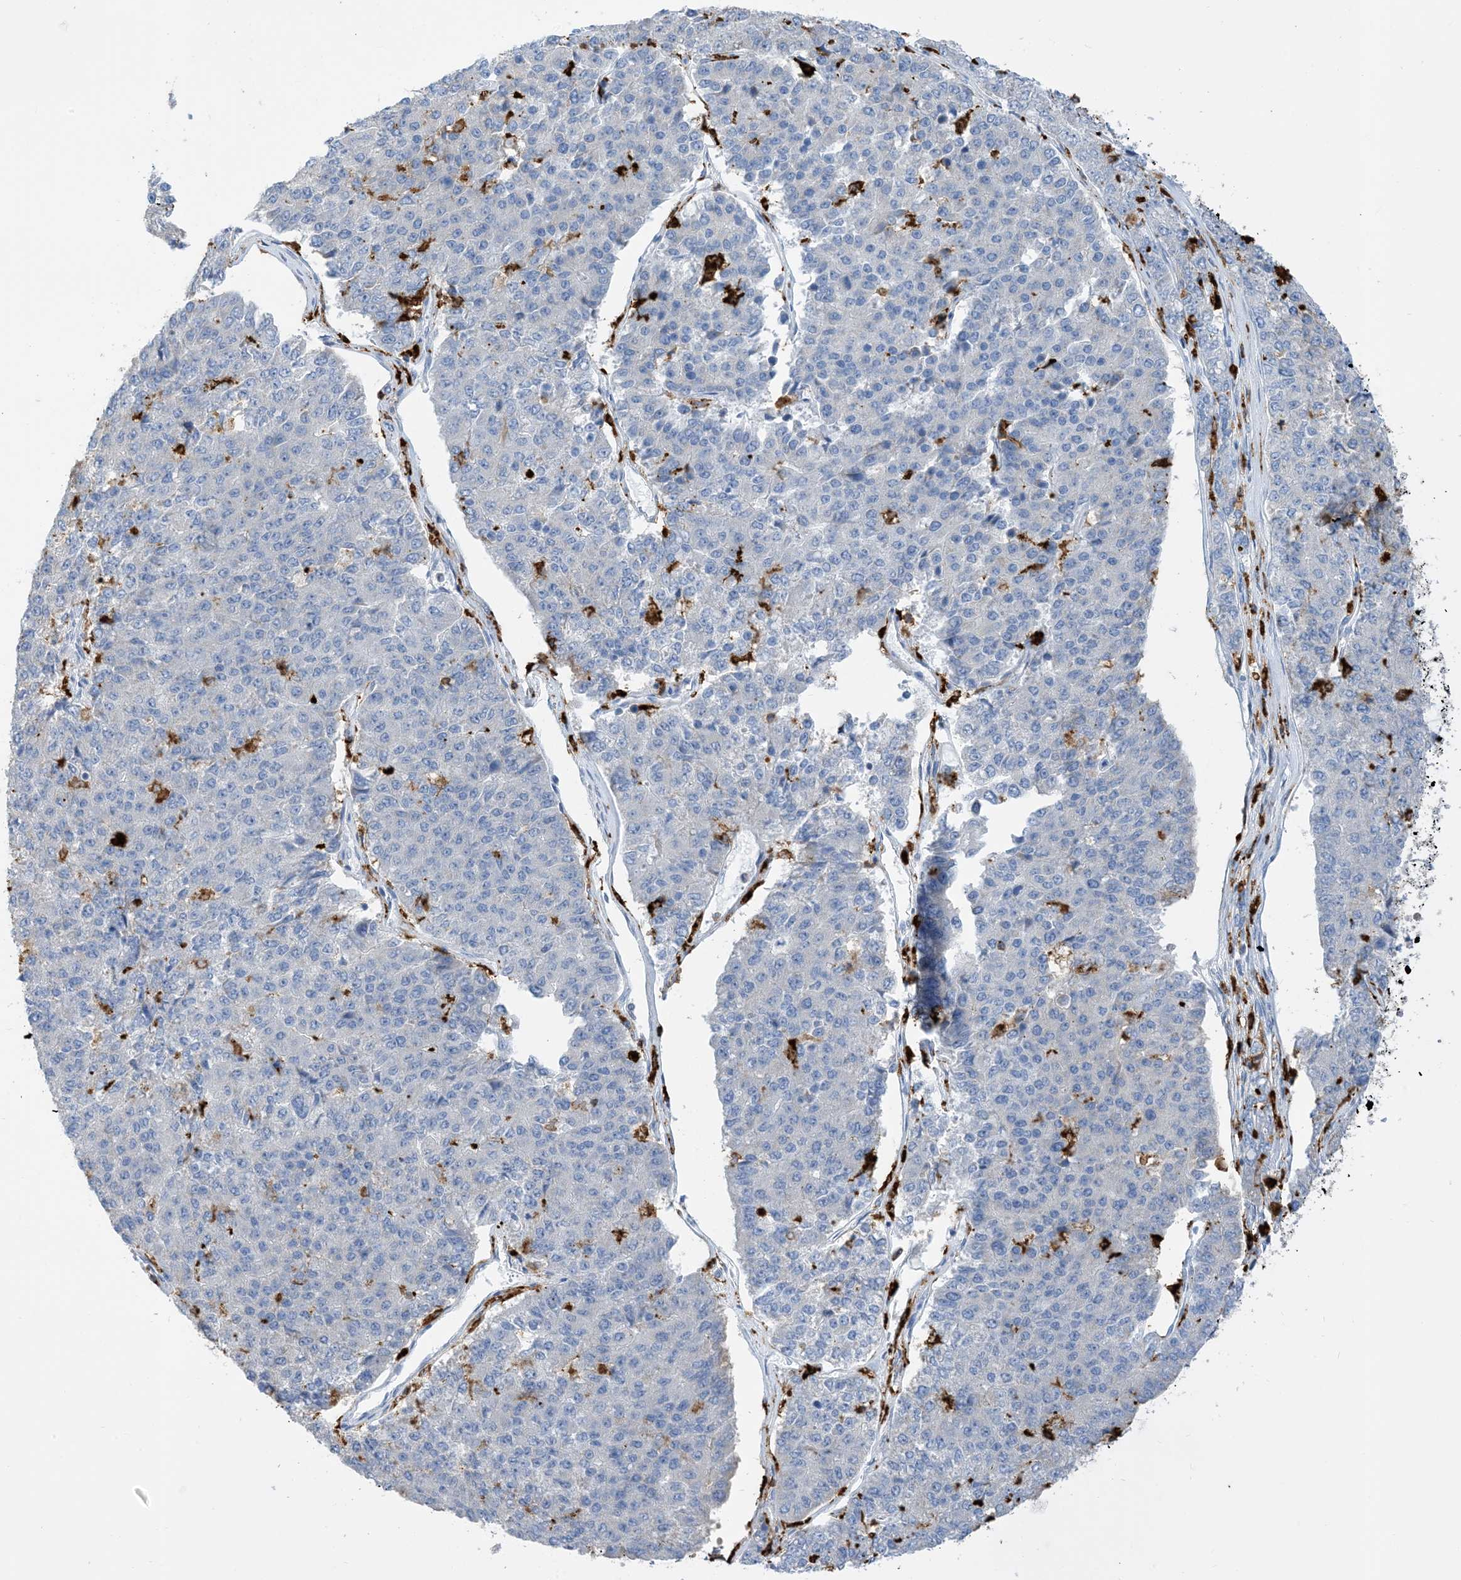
{"staining": {"intensity": "negative", "quantity": "none", "location": "none"}, "tissue": "pancreatic cancer", "cell_type": "Tumor cells", "image_type": "cancer", "snomed": [{"axis": "morphology", "description": "Adenocarcinoma, NOS"}, {"axis": "topography", "description": "Pancreas"}], "caption": "This is a image of immunohistochemistry (IHC) staining of adenocarcinoma (pancreatic), which shows no positivity in tumor cells.", "gene": "DPH3", "patient": {"sex": "male", "age": 50}}